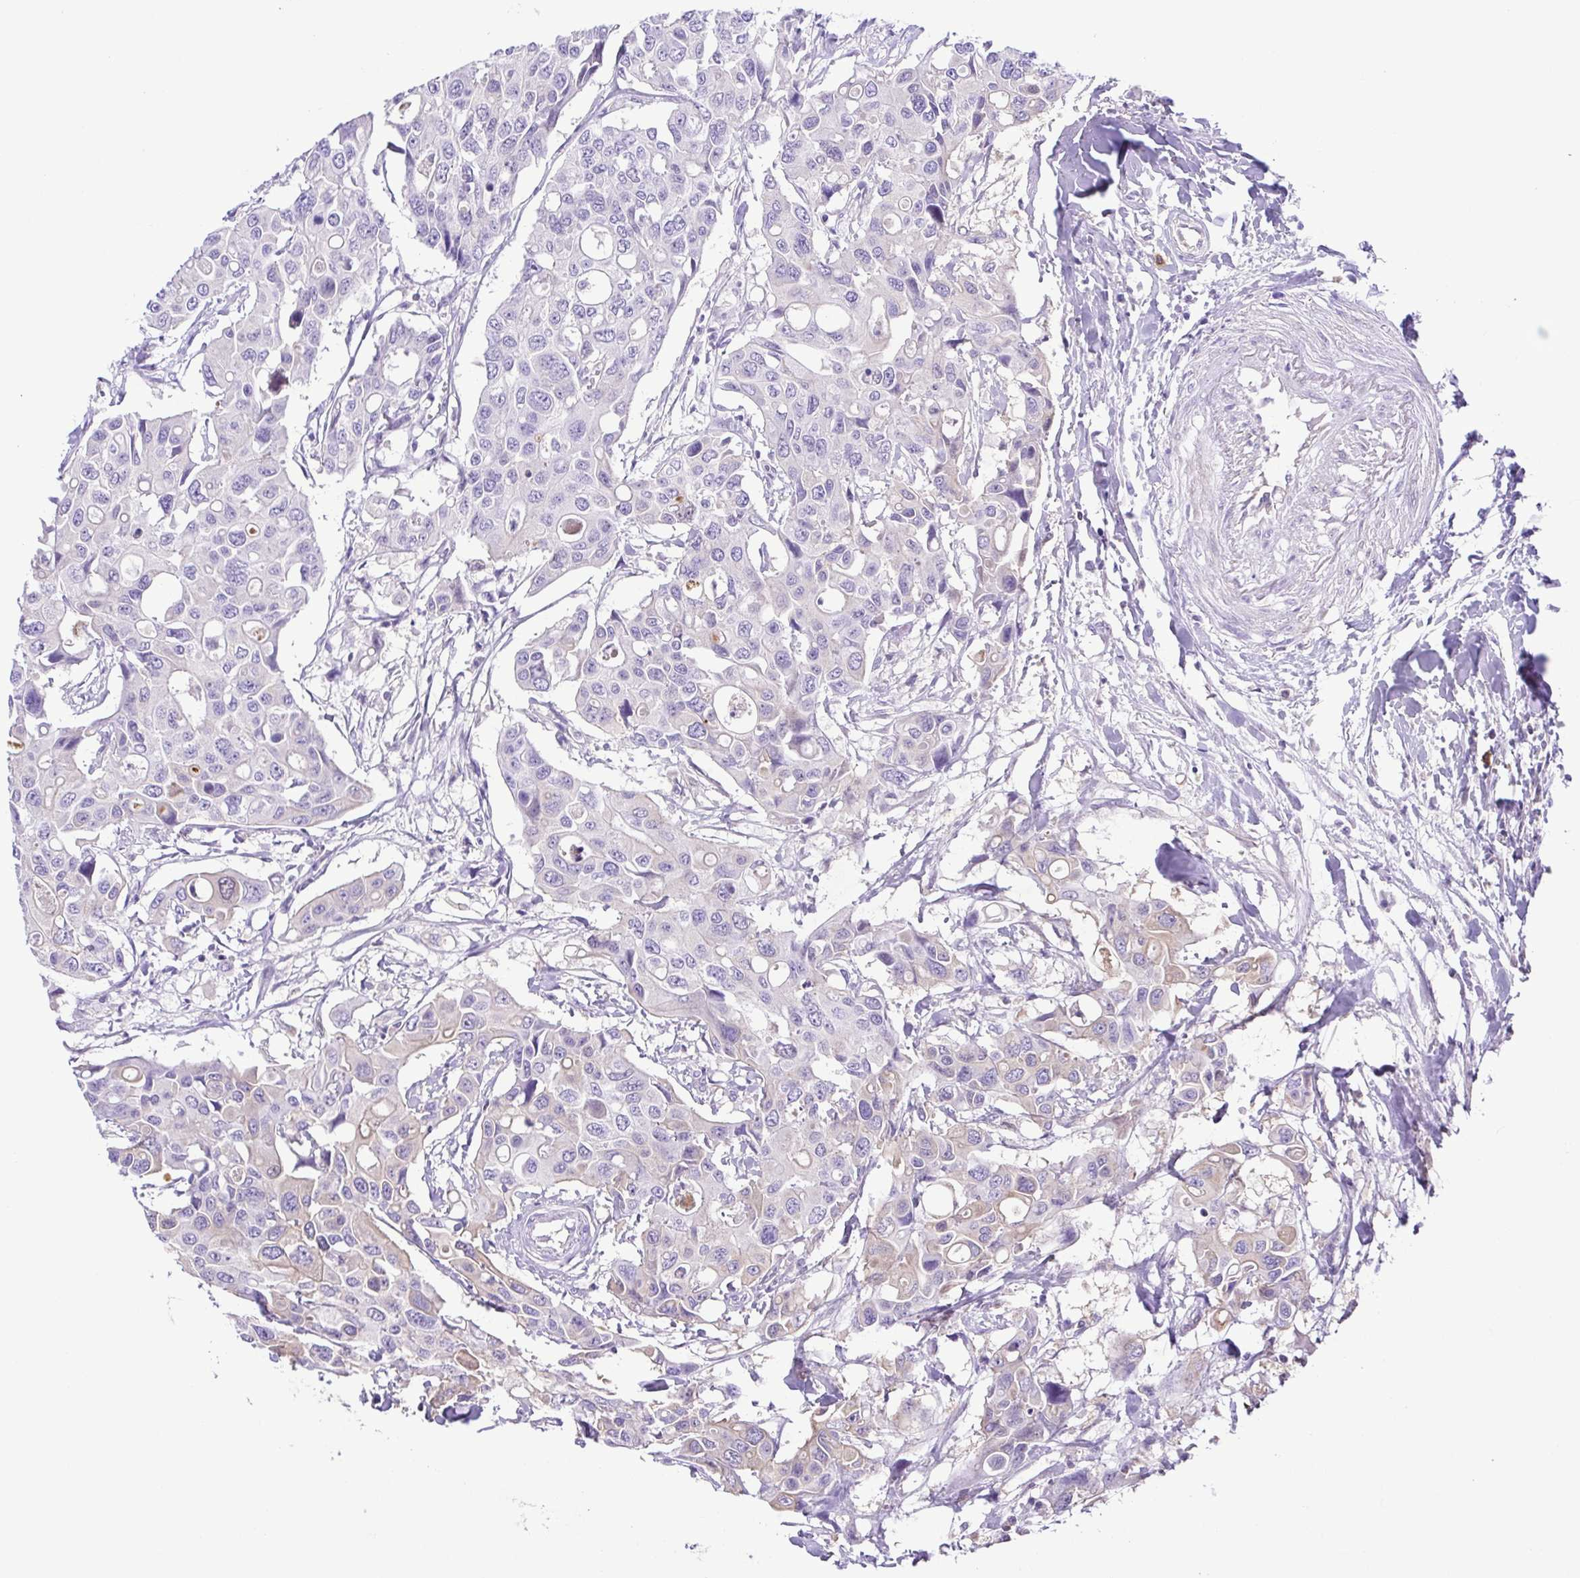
{"staining": {"intensity": "negative", "quantity": "none", "location": "none"}, "tissue": "colorectal cancer", "cell_type": "Tumor cells", "image_type": "cancer", "snomed": [{"axis": "morphology", "description": "Adenocarcinoma, NOS"}, {"axis": "topography", "description": "Colon"}], "caption": "An immunohistochemistry histopathology image of colorectal cancer is shown. There is no staining in tumor cells of colorectal cancer.", "gene": "IGFL1", "patient": {"sex": "male", "age": 77}}